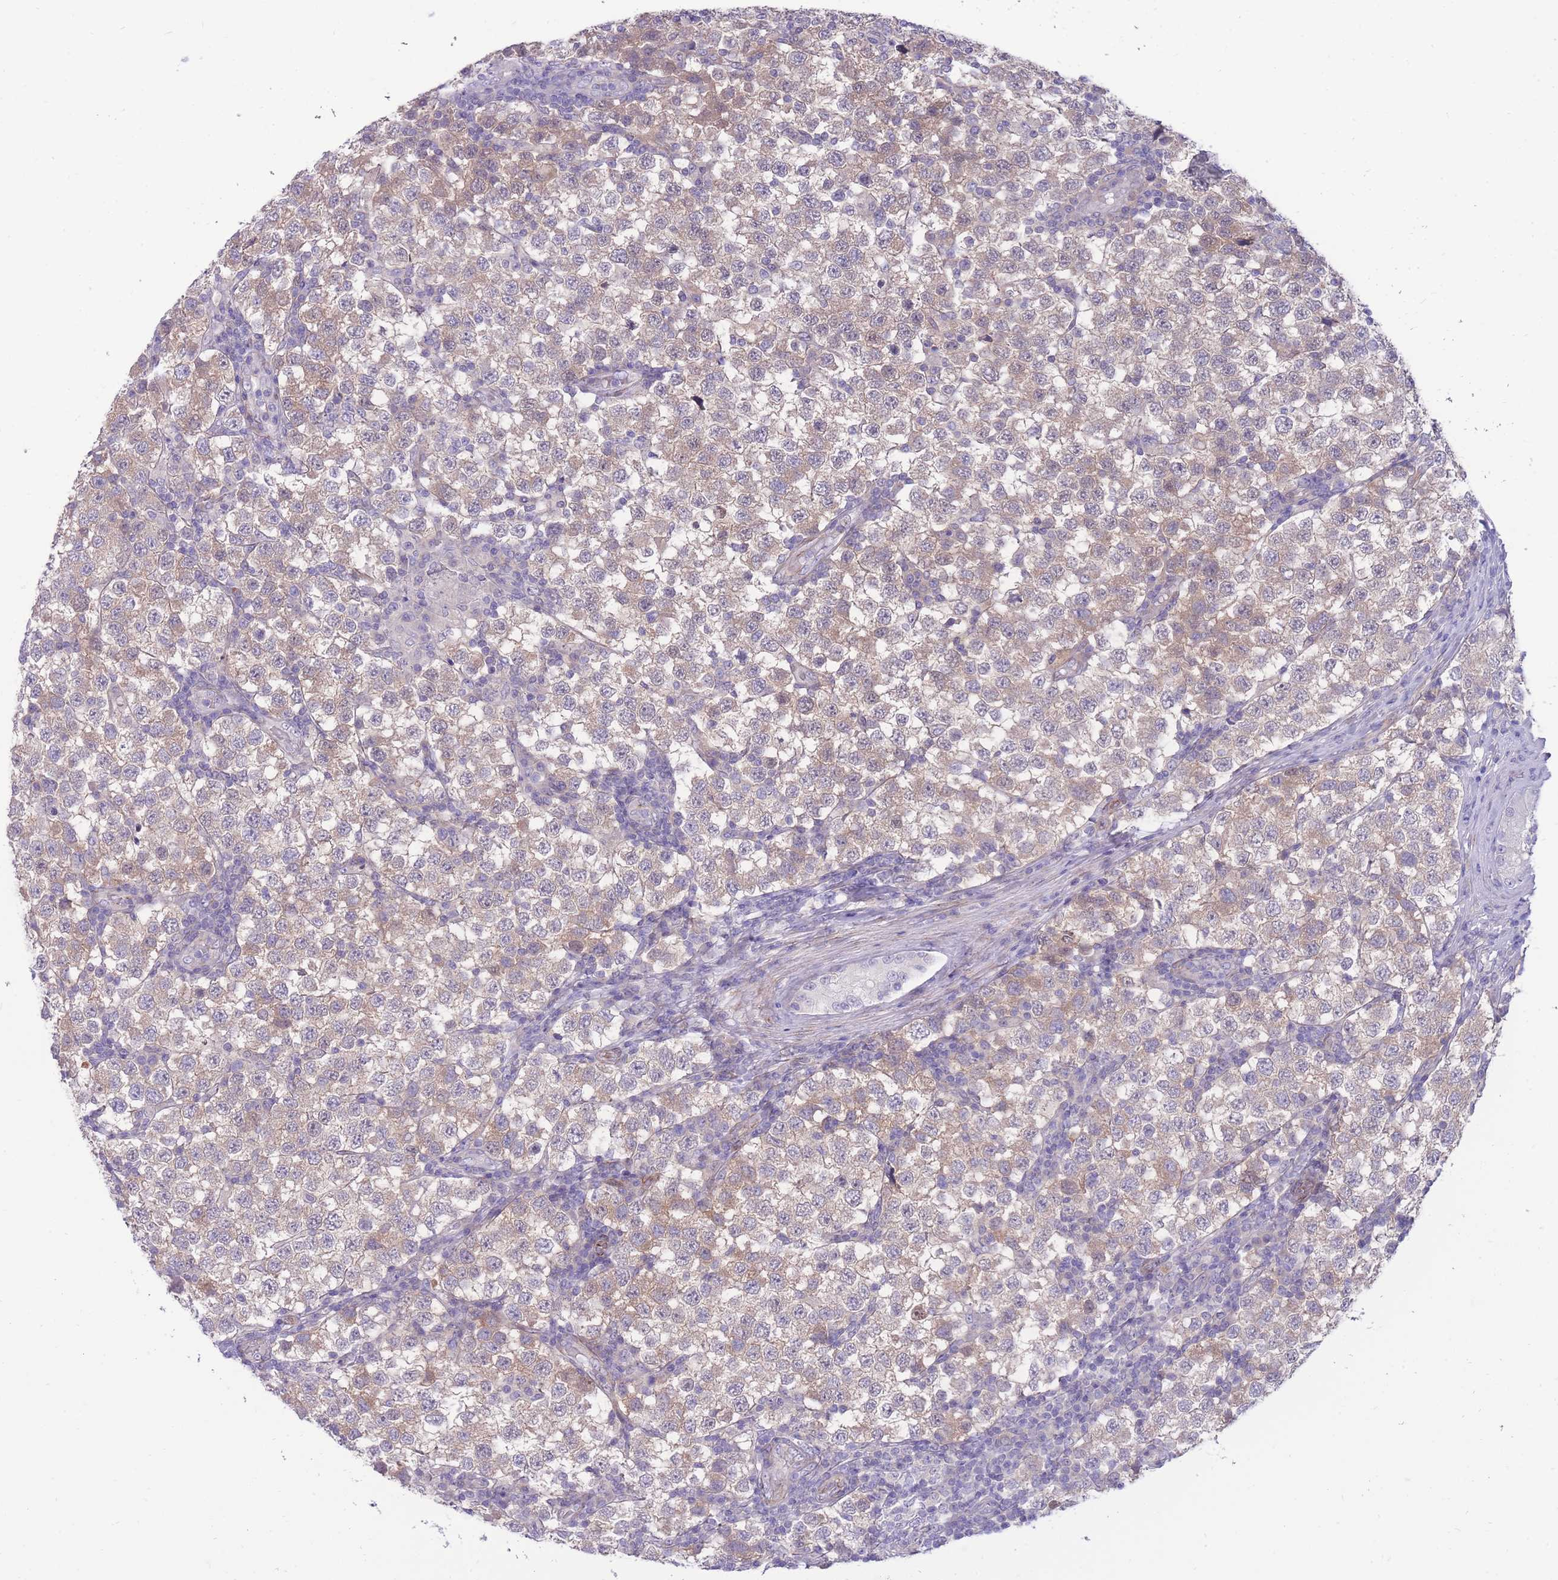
{"staining": {"intensity": "weak", "quantity": "25%-75%", "location": "cytoplasmic/membranous"}, "tissue": "testis cancer", "cell_type": "Tumor cells", "image_type": "cancer", "snomed": [{"axis": "morphology", "description": "Seminoma, NOS"}, {"axis": "topography", "description": "Testis"}], "caption": "The histopathology image displays staining of testis cancer (seminoma), revealing weak cytoplasmic/membranous protein expression (brown color) within tumor cells.", "gene": "RGS11", "patient": {"sex": "male", "age": 34}}